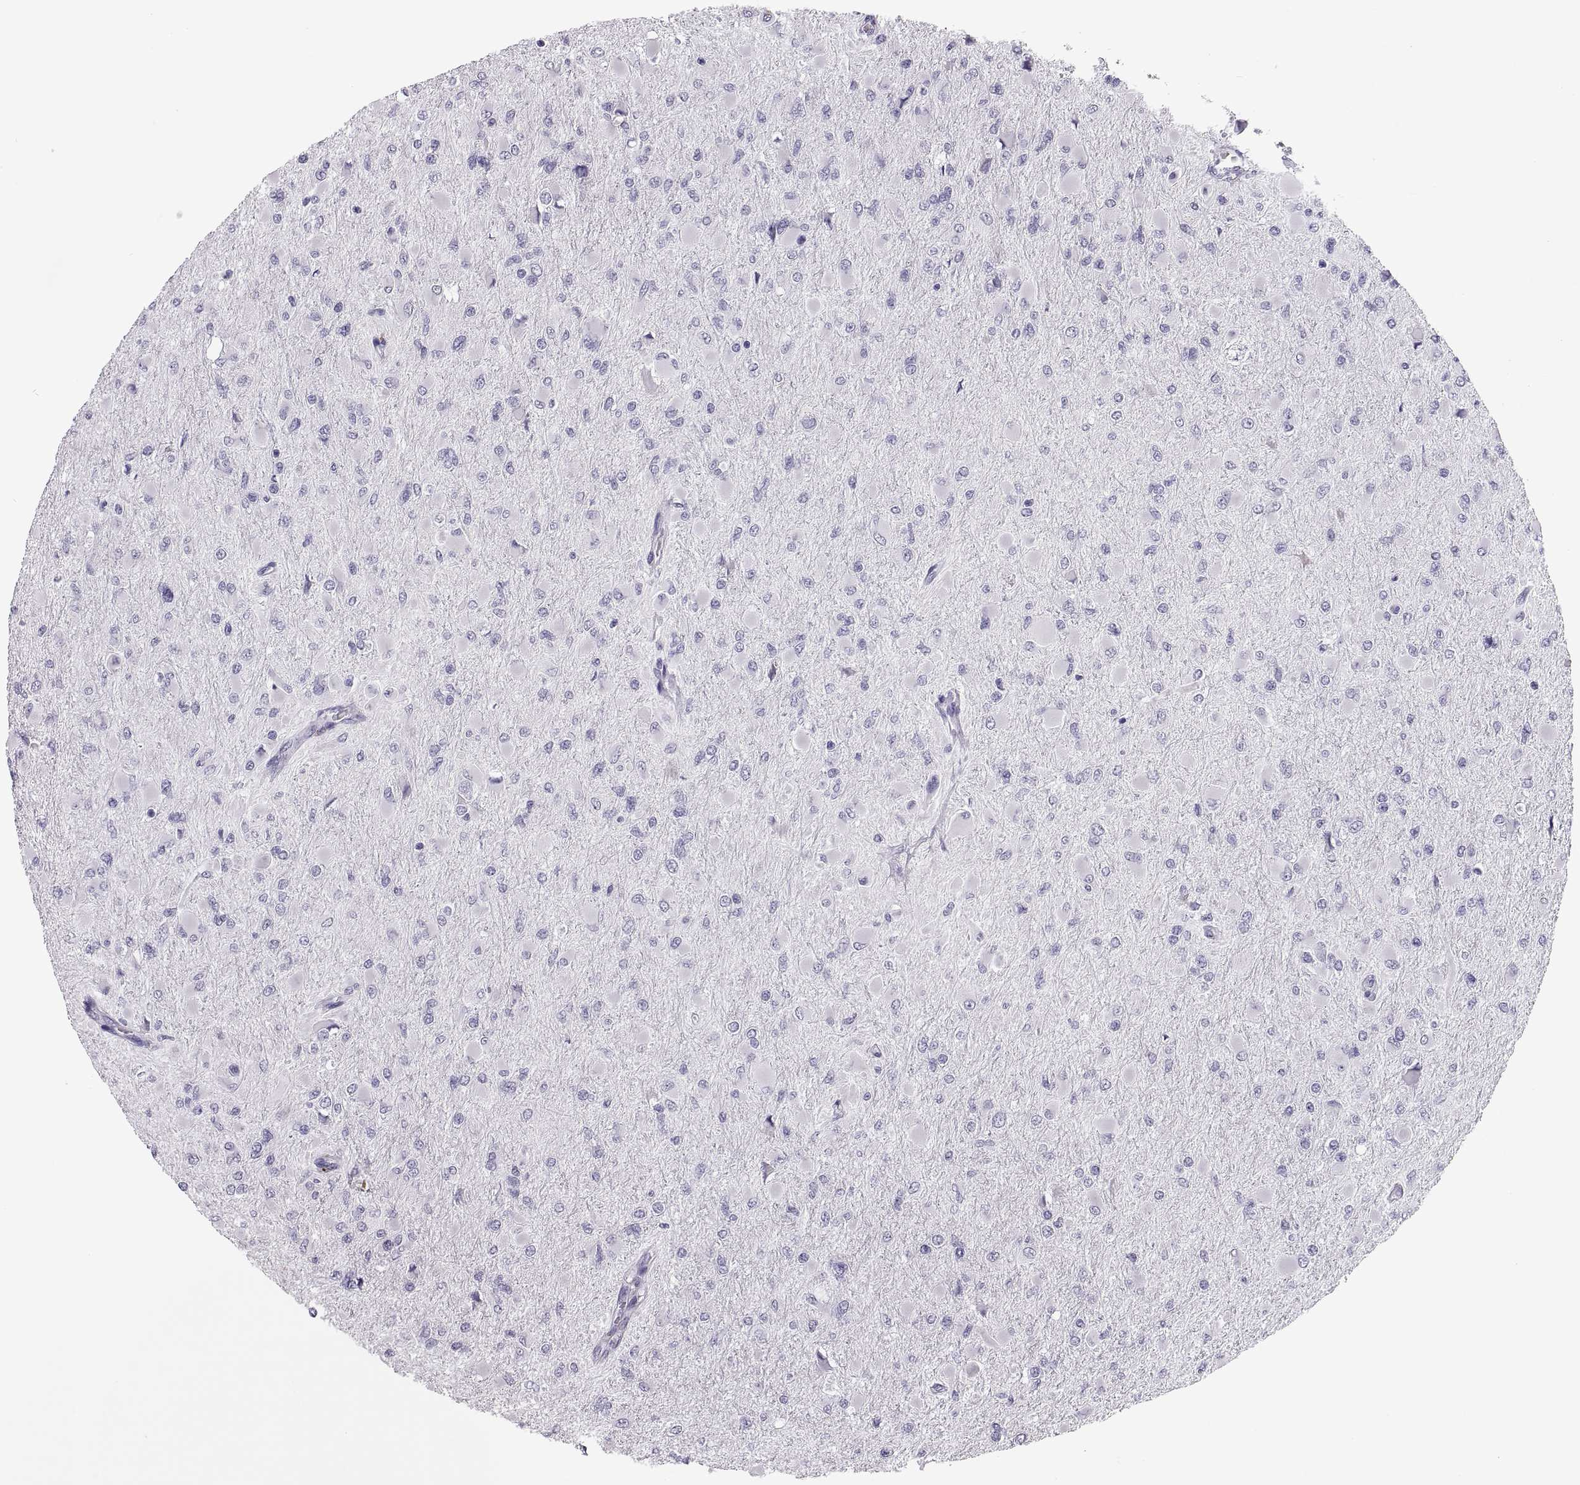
{"staining": {"intensity": "negative", "quantity": "none", "location": "none"}, "tissue": "glioma", "cell_type": "Tumor cells", "image_type": "cancer", "snomed": [{"axis": "morphology", "description": "Glioma, malignant, High grade"}, {"axis": "topography", "description": "Cerebral cortex"}], "caption": "This image is of glioma stained with immunohistochemistry (IHC) to label a protein in brown with the nuclei are counter-stained blue. There is no expression in tumor cells.", "gene": "QRICH2", "patient": {"sex": "female", "age": 36}}